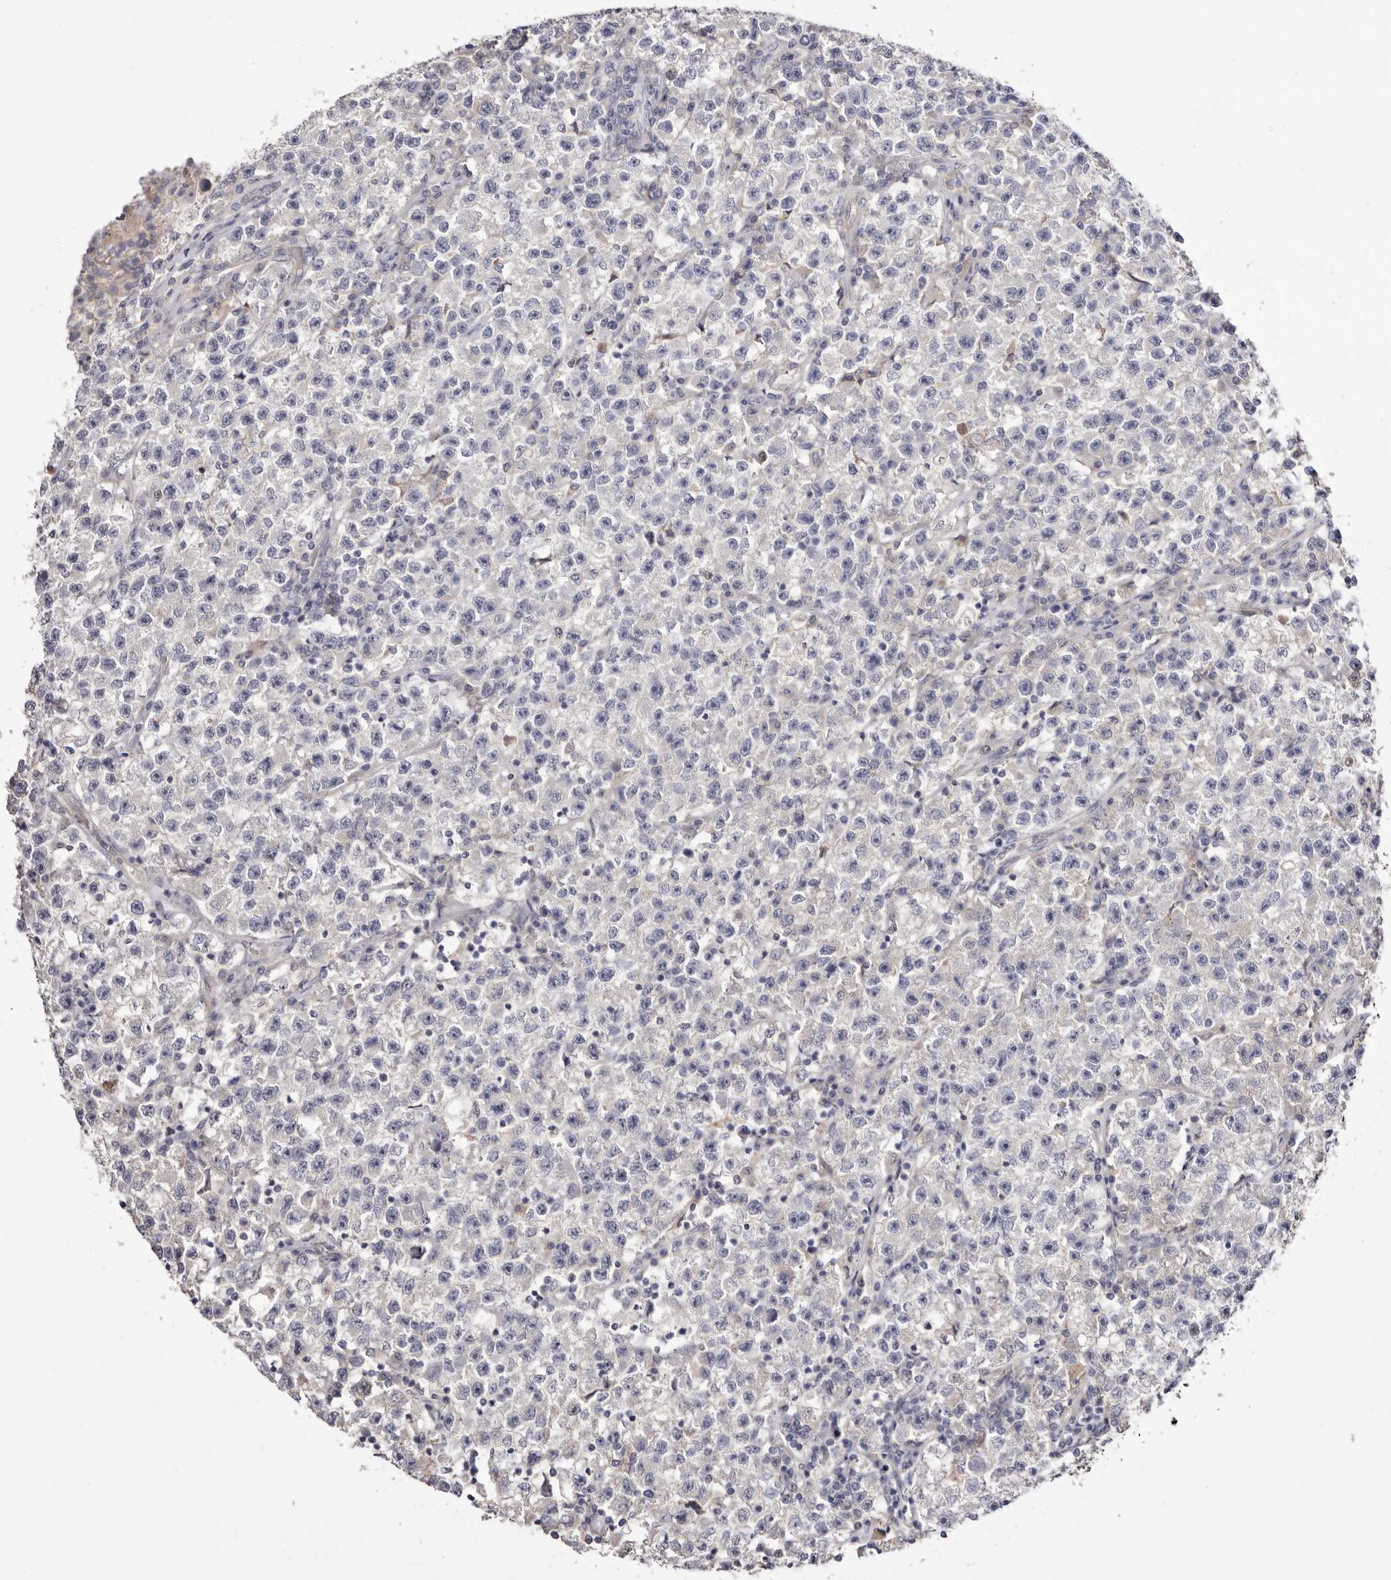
{"staining": {"intensity": "negative", "quantity": "none", "location": "none"}, "tissue": "testis cancer", "cell_type": "Tumor cells", "image_type": "cancer", "snomed": [{"axis": "morphology", "description": "Seminoma, NOS"}, {"axis": "topography", "description": "Testis"}], "caption": "Immunohistochemistry (IHC) micrograph of human testis cancer (seminoma) stained for a protein (brown), which exhibits no positivity in tumor cells.", "gene": "STK16", "patient": {"sex": "male", "age": 22}}